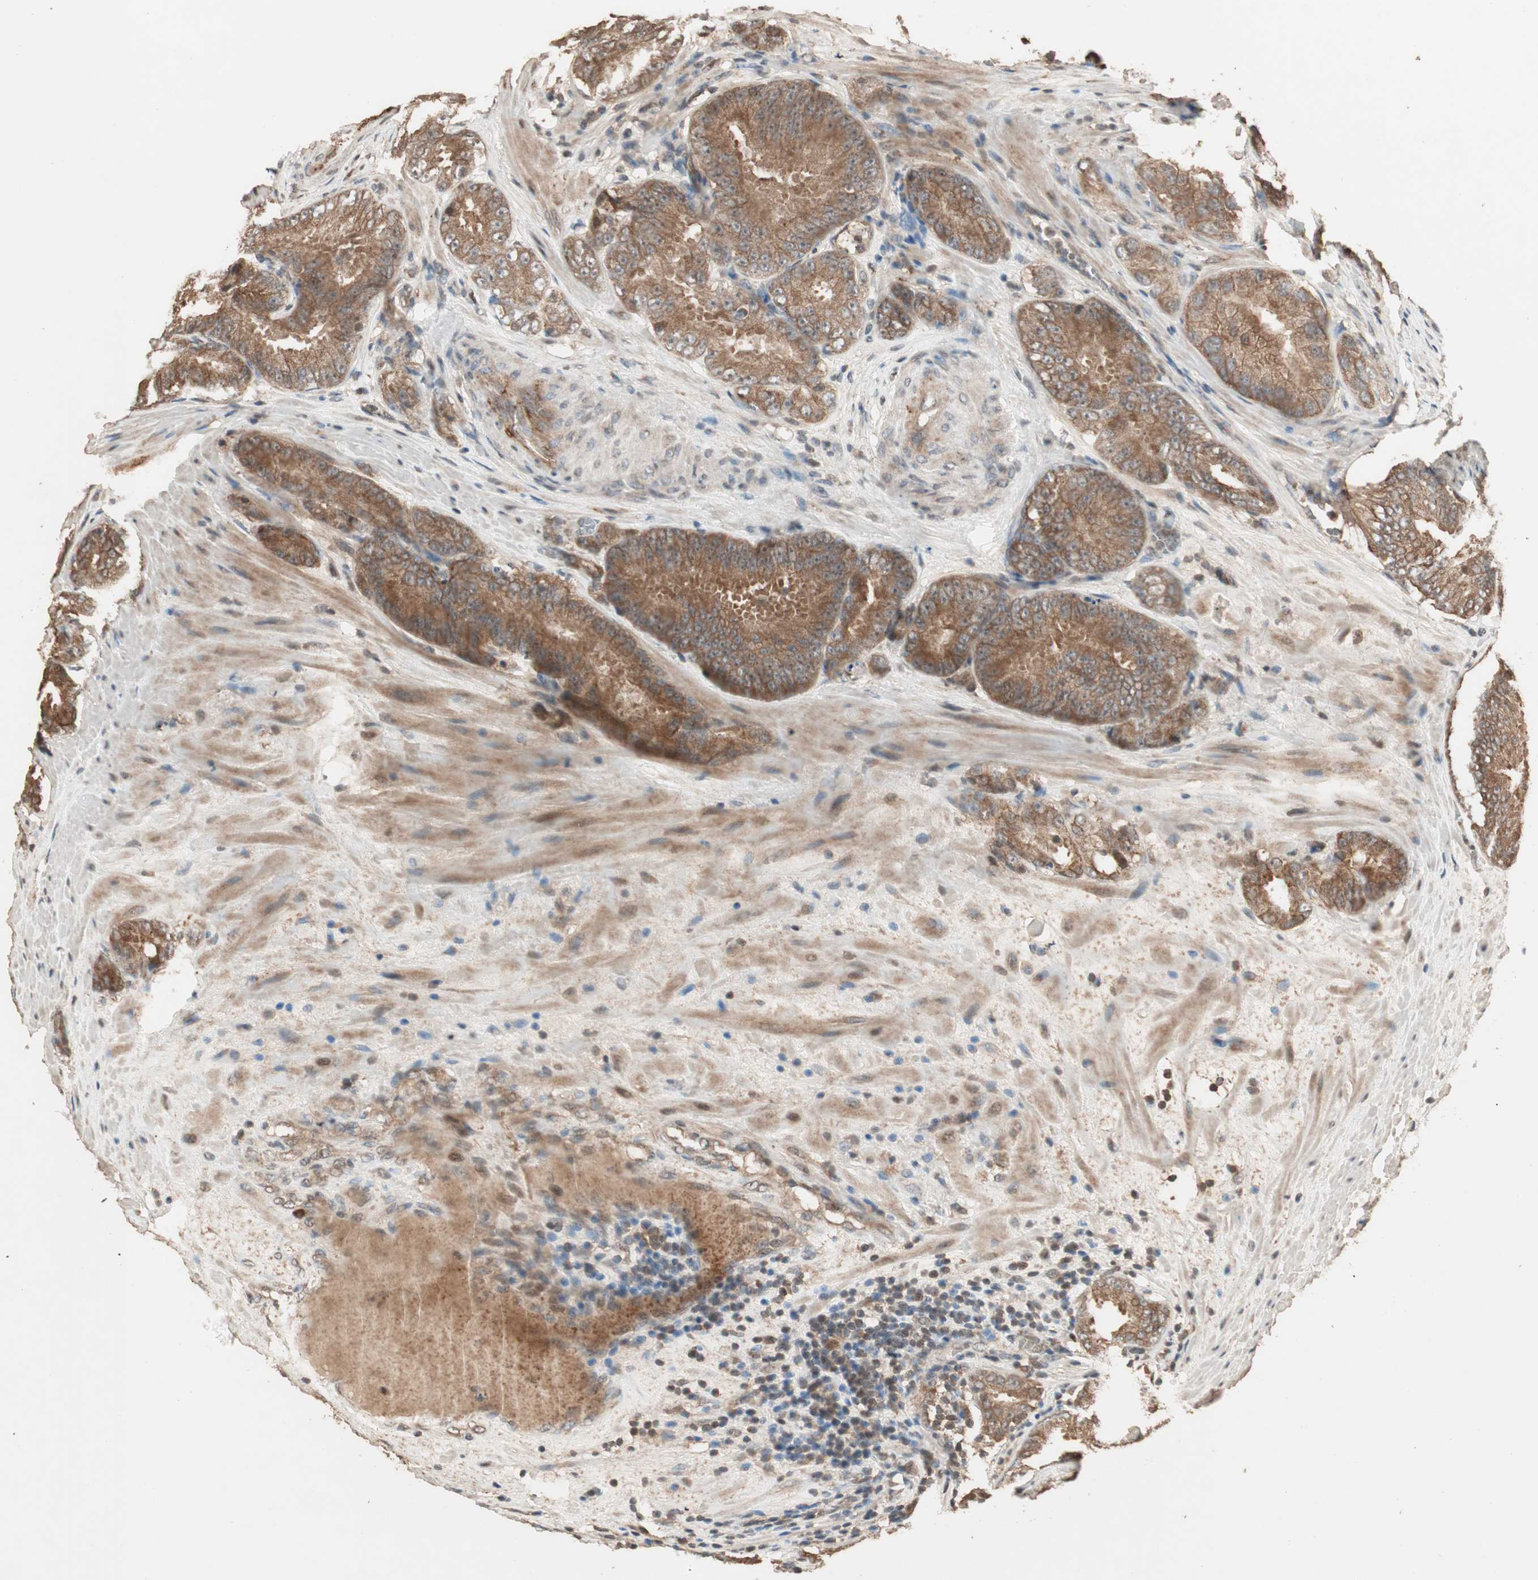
{"staining": {"intensity": "strong", "quantity": ">75%", "location": "cytoplasmic/membranous"}, "tissue": "prostate cancer", "cell_type": "Tumor cells", "image_type": "cancer", "snomed": [{"axis": "morphology", "description": "Adenocarcinoma, High grade"}, {"axis": "topography", "description": "Prostate"}], "caption": "The histopathology image demonstrates a brown stain indicating the presence of a protein in the cytoplasmic/membranous of tumor cells in prostate cancer.", "gene": "USP20", "patient": {"sex": "male", "age": 64}}